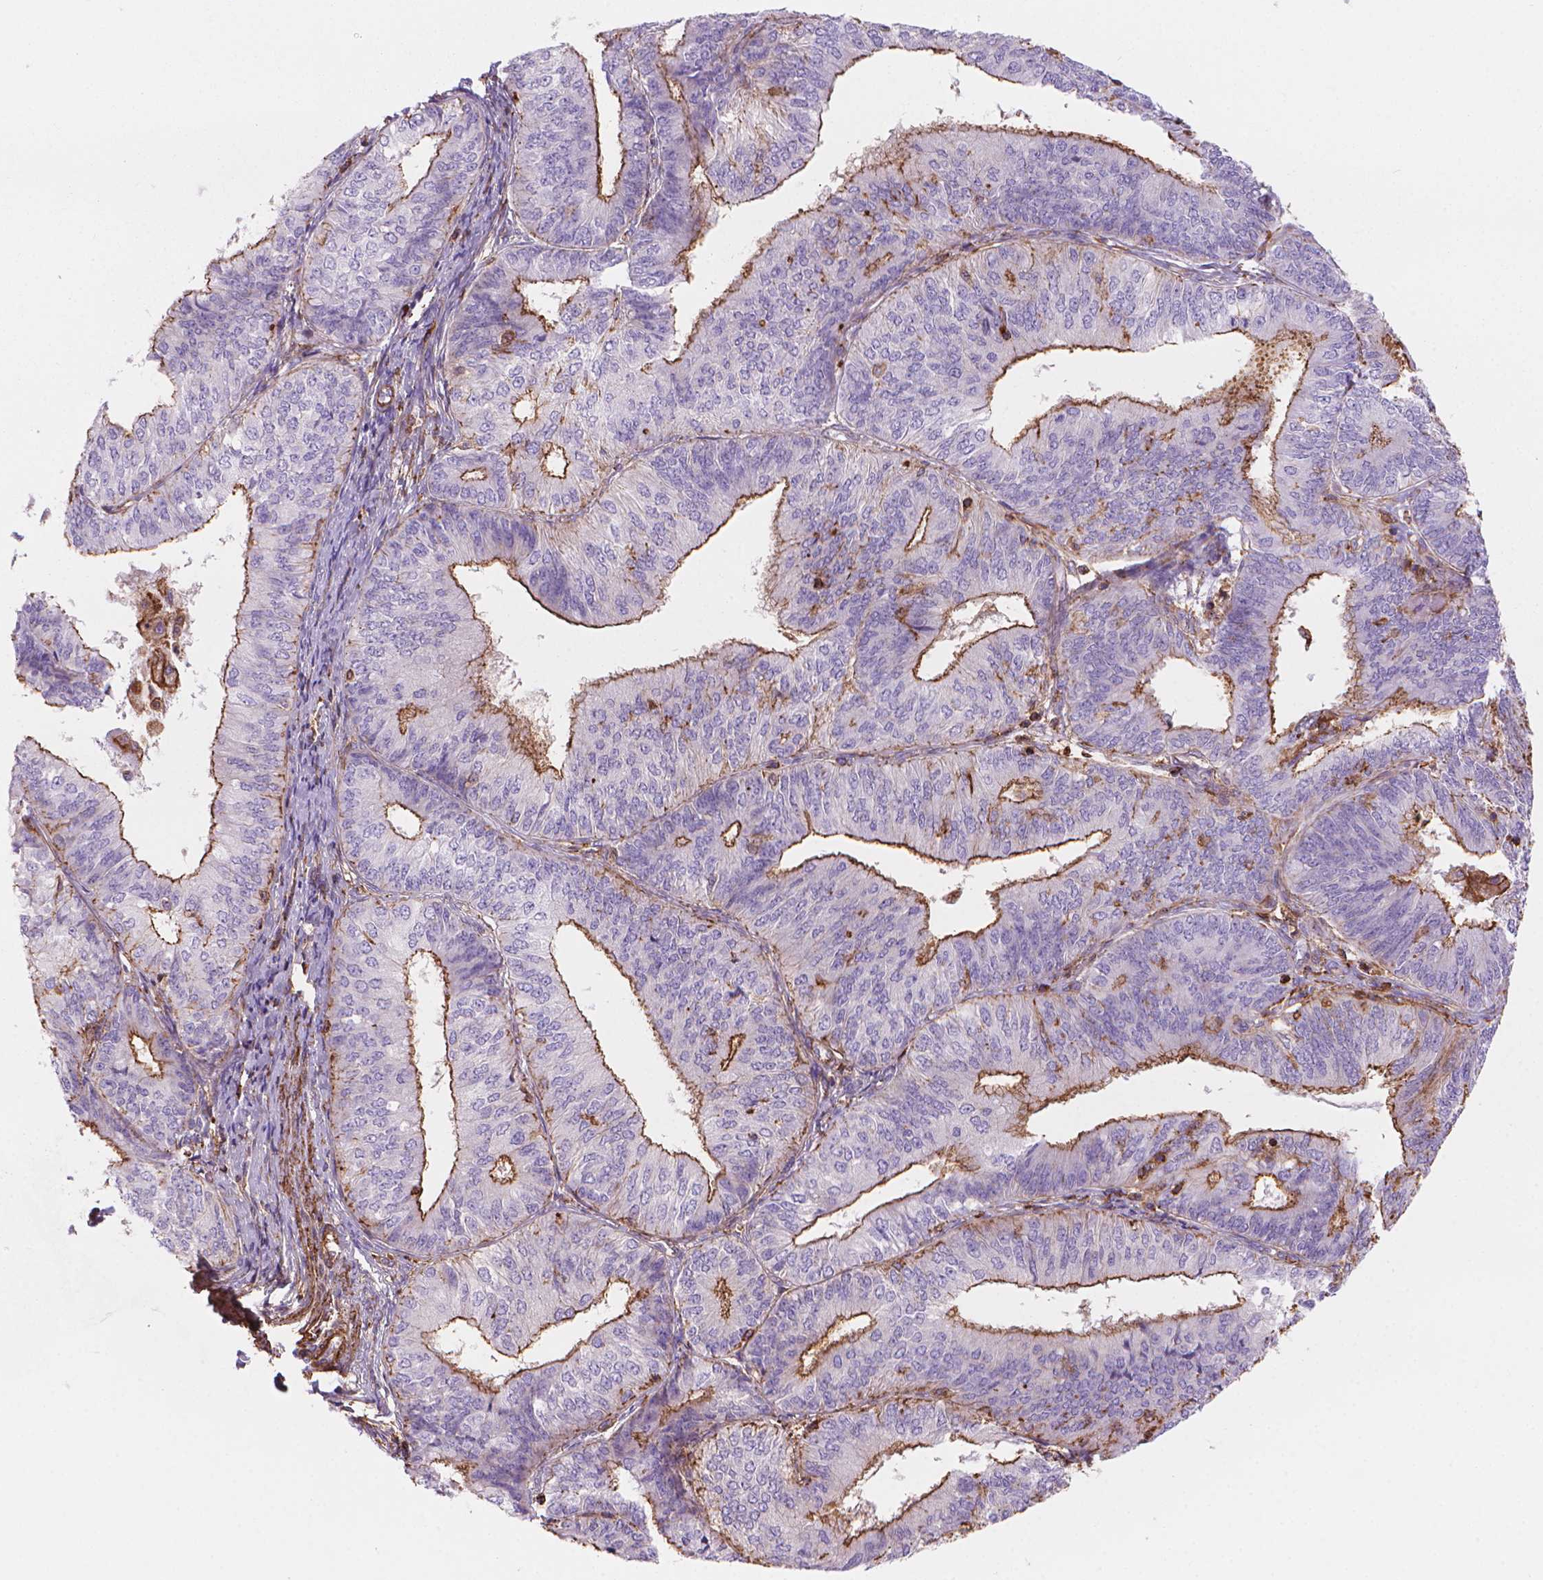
{"staining": {"intensity": "moderate", "quantity": "25%-75%", "location": "cytoplasmic/membranous"}, "tissue": "endometrial cancer", "cell_type": "Tumor cells", "image_type": "cancer", "snomed": [{"axis": "morphology", "description": "Adenocarcinoma, NOS"}, {"axis": "topography", "description": "Endometrium"}], "caption": "IHC histopathology image of endometrial adenocarcinoma stained for a protein (brown), which reveals medium levels of moderate cytoplasmic/membranous expression in approximately 25%-75% of tumor cells.", "gene": "PATJ", "patient": {"sex": "female", "age": 58}}